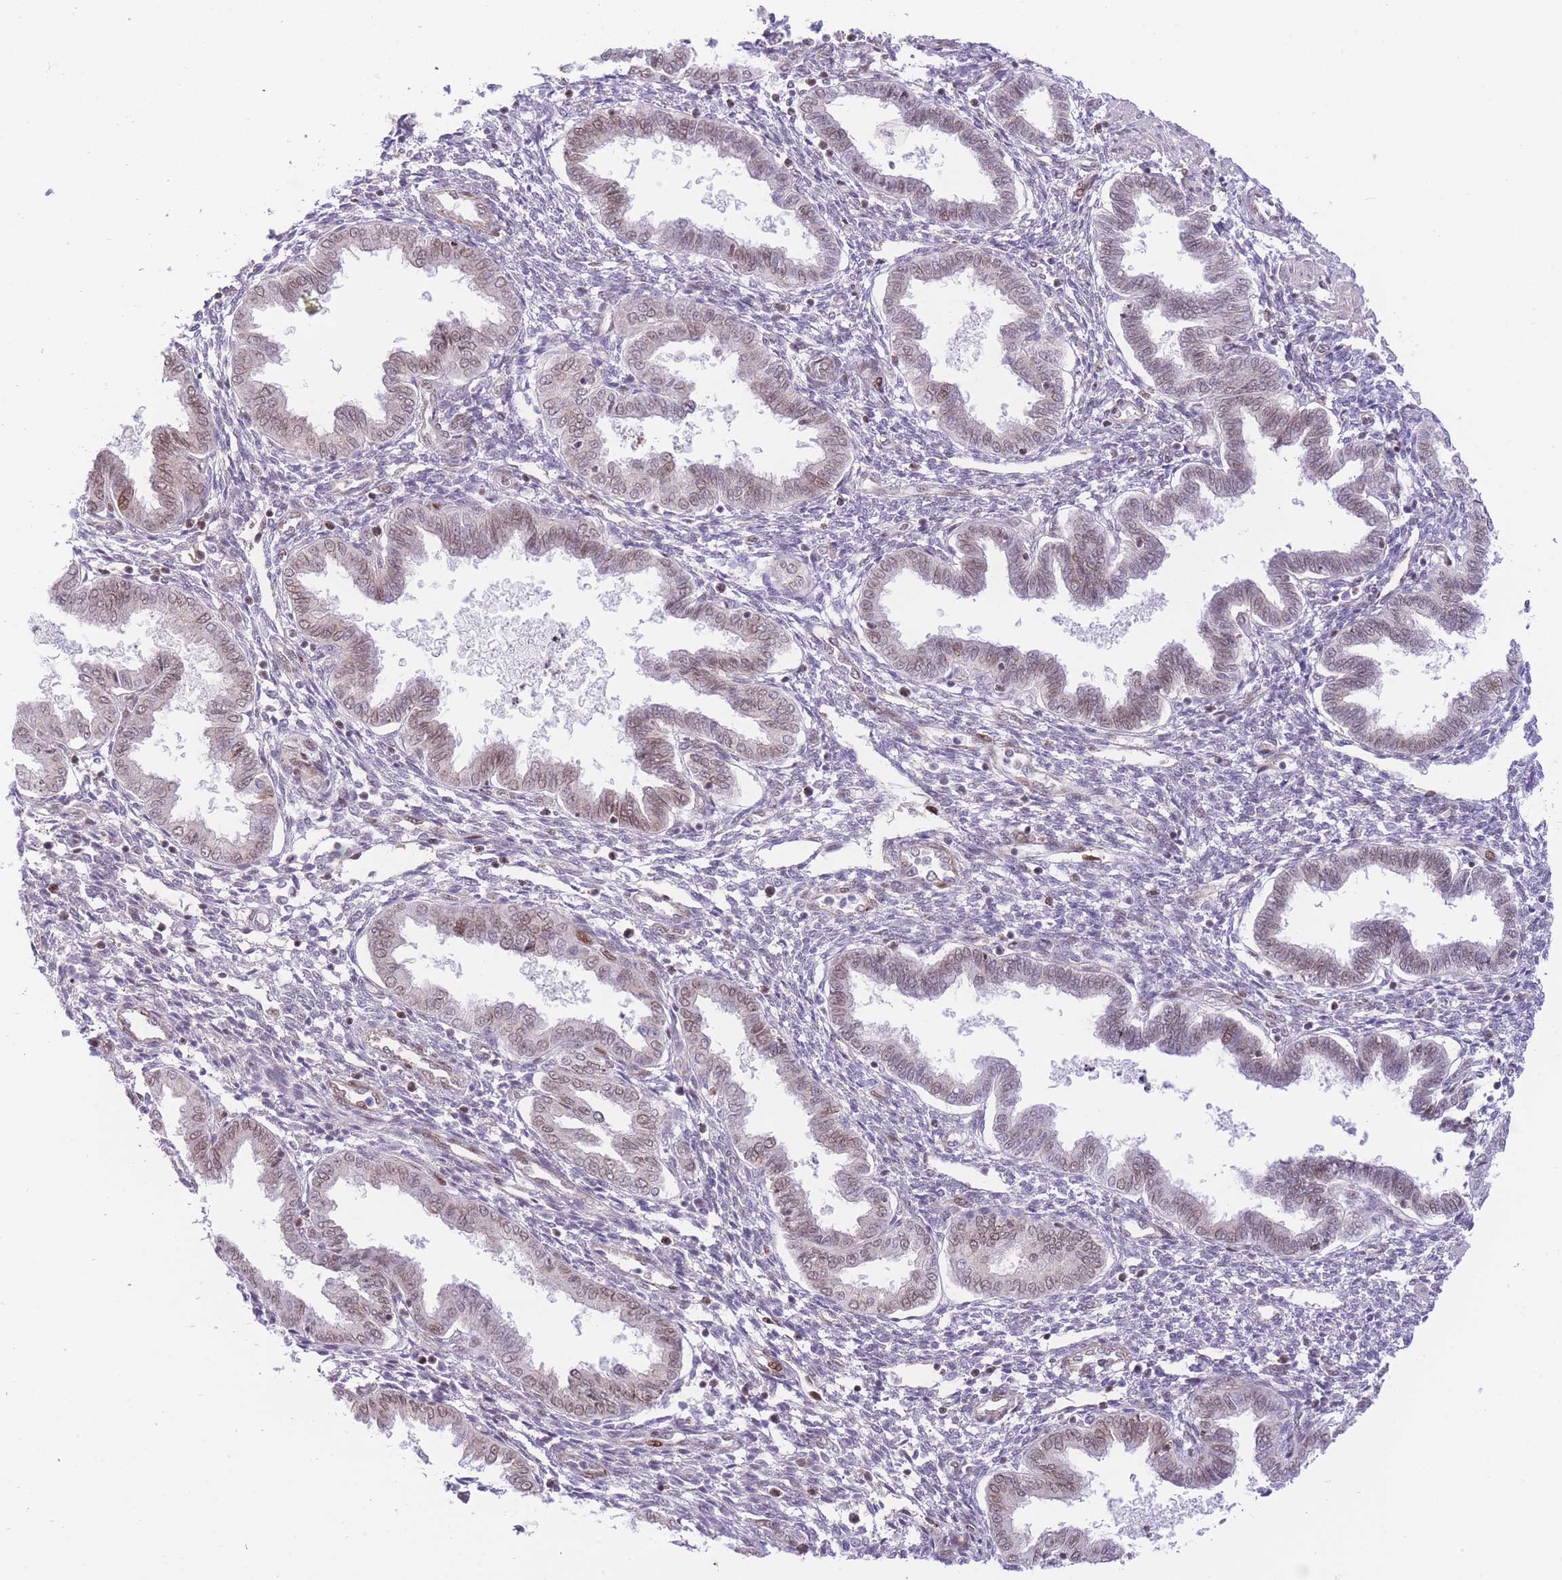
{"staining": {"intensity": "negative", "quantity": "none", "location": "none"}, "tissue": "endometrium", "cell_type": "Cells in endometrial stroma", "image_type": "normal", "snomed": [{"axis": "morphology", "description": "Normal tissue, NOS"}, {"axis": "topography", "description": "Endometrium"}], "caption": "A photomicrograph of endometrium stained for a protein demonstrates no brown staining in cells in endometrial stroma. The staining is performed using DAB (3,3'-diaminobenzidine) brown chromogen with nuclei counter-stained in using hematoxylin.", "gene": "PCIF1", "patient": {"sex": "female", "age": 33}}